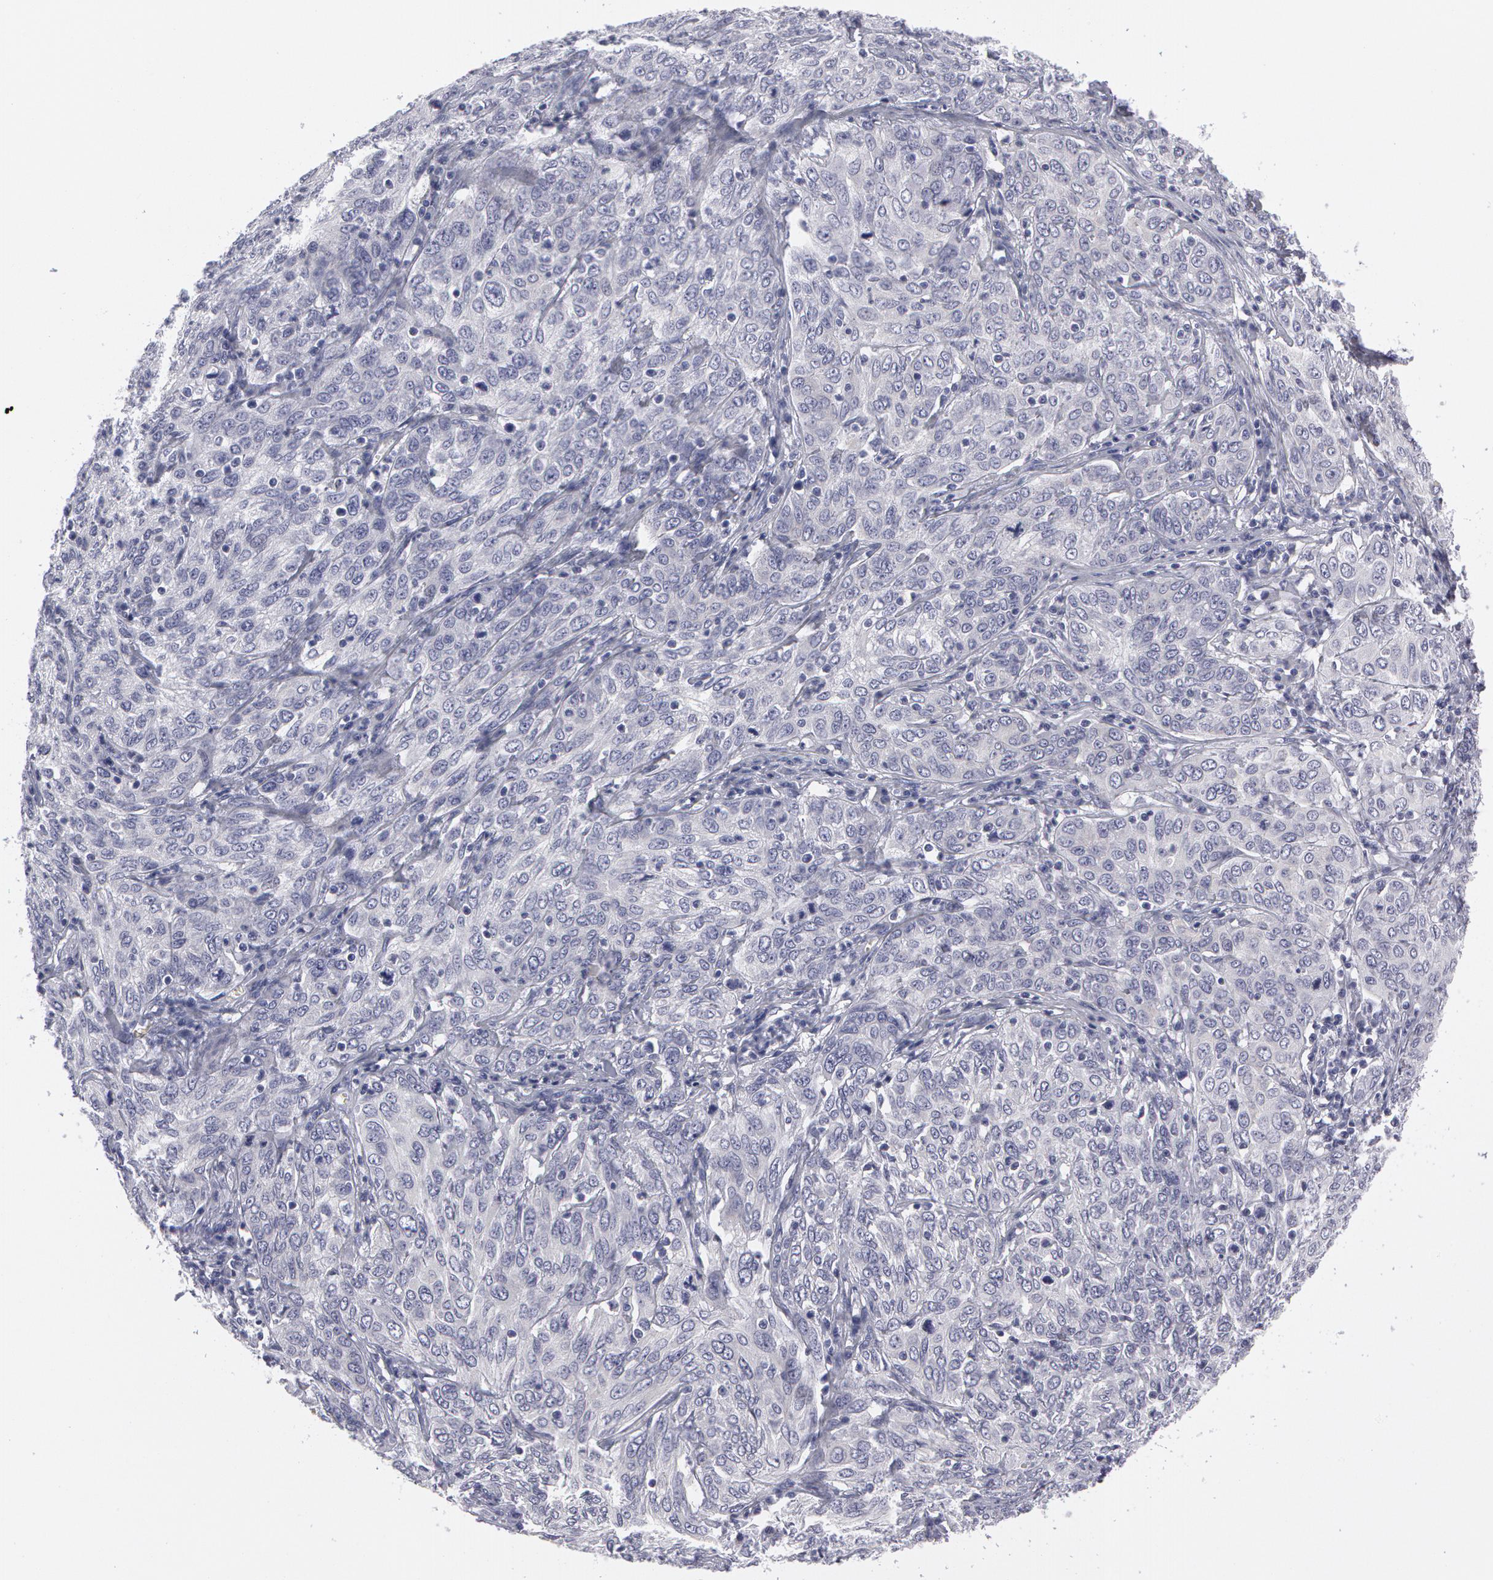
{"staining": {"intensity": "negative", "quantity": "none", "location": "none"}, "tissue": "cervical cancer", "cell_type": "Tumor cells", "image_type": "cancer", "snomed": [{"axis": "morphology", "description": "Squamous cell carcinoma, NOS"}, {"axis": "topography", "description": "Cervix"}], "caption": "Protein analysis of squamous cell carcinoma (cervical) displays no significant expression in tumor cells. Brightfield microscopy of immunohistochemistry stained with DAB (3,3'-diaminobenzidine) (brown) and hematoxylin (blue), captured at high magnification.", "gene": "SMC1B", "patient": {"sex": "female", "age": 38}}